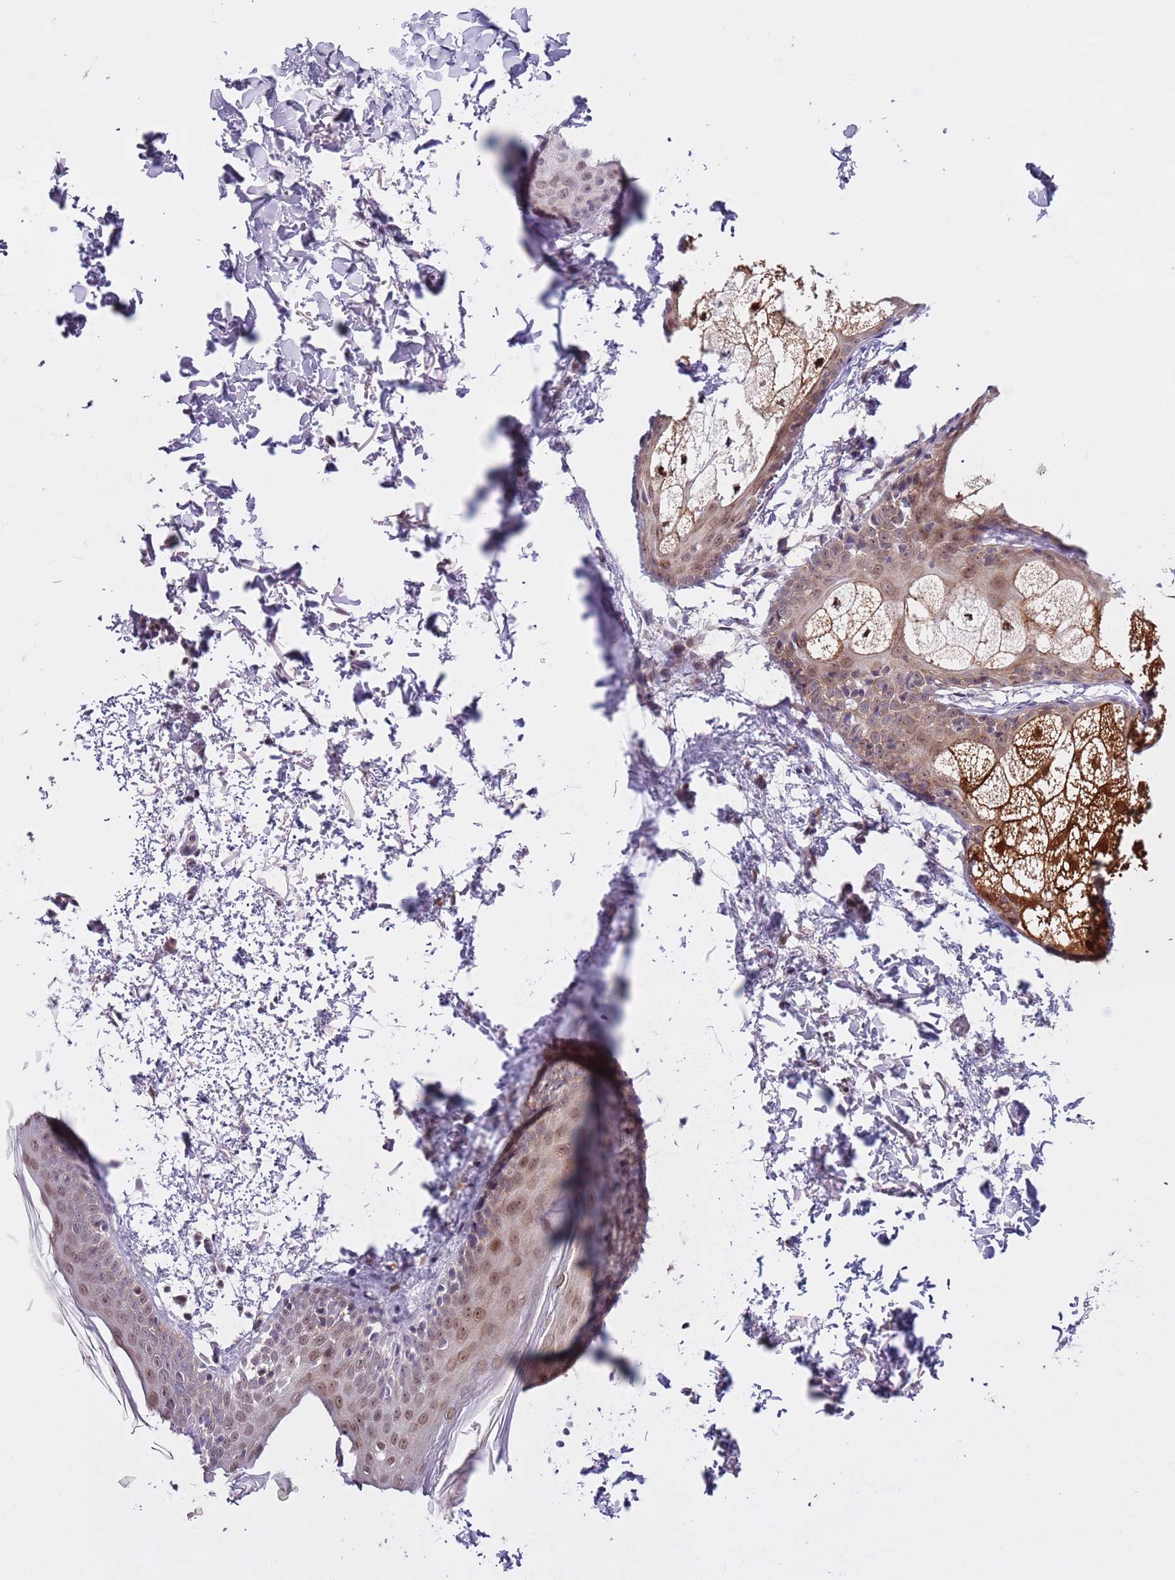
{"staining": {"intensity": "negative", "quantity": "none", "location": "none"}, "tissue": "skin", "cell_type": "Fibroblasts", "image_type": "normal", "snomed": [{"axis": "morphology", "description": "Normal tissue, NOS"}, {"axis": "topography", "description": "Skin"}], "caption": "An IHC histopathology image of normal skin is shown. There is no staining in fibroblasts of skin. The staining was performed using DAB to visualize the protein expression in brown, while the nuclei were stained in blue with hematoxylin (Magnification: 20x).", "gene": "SLC25A32", "patient": {"sex": "male", "age": 66}}